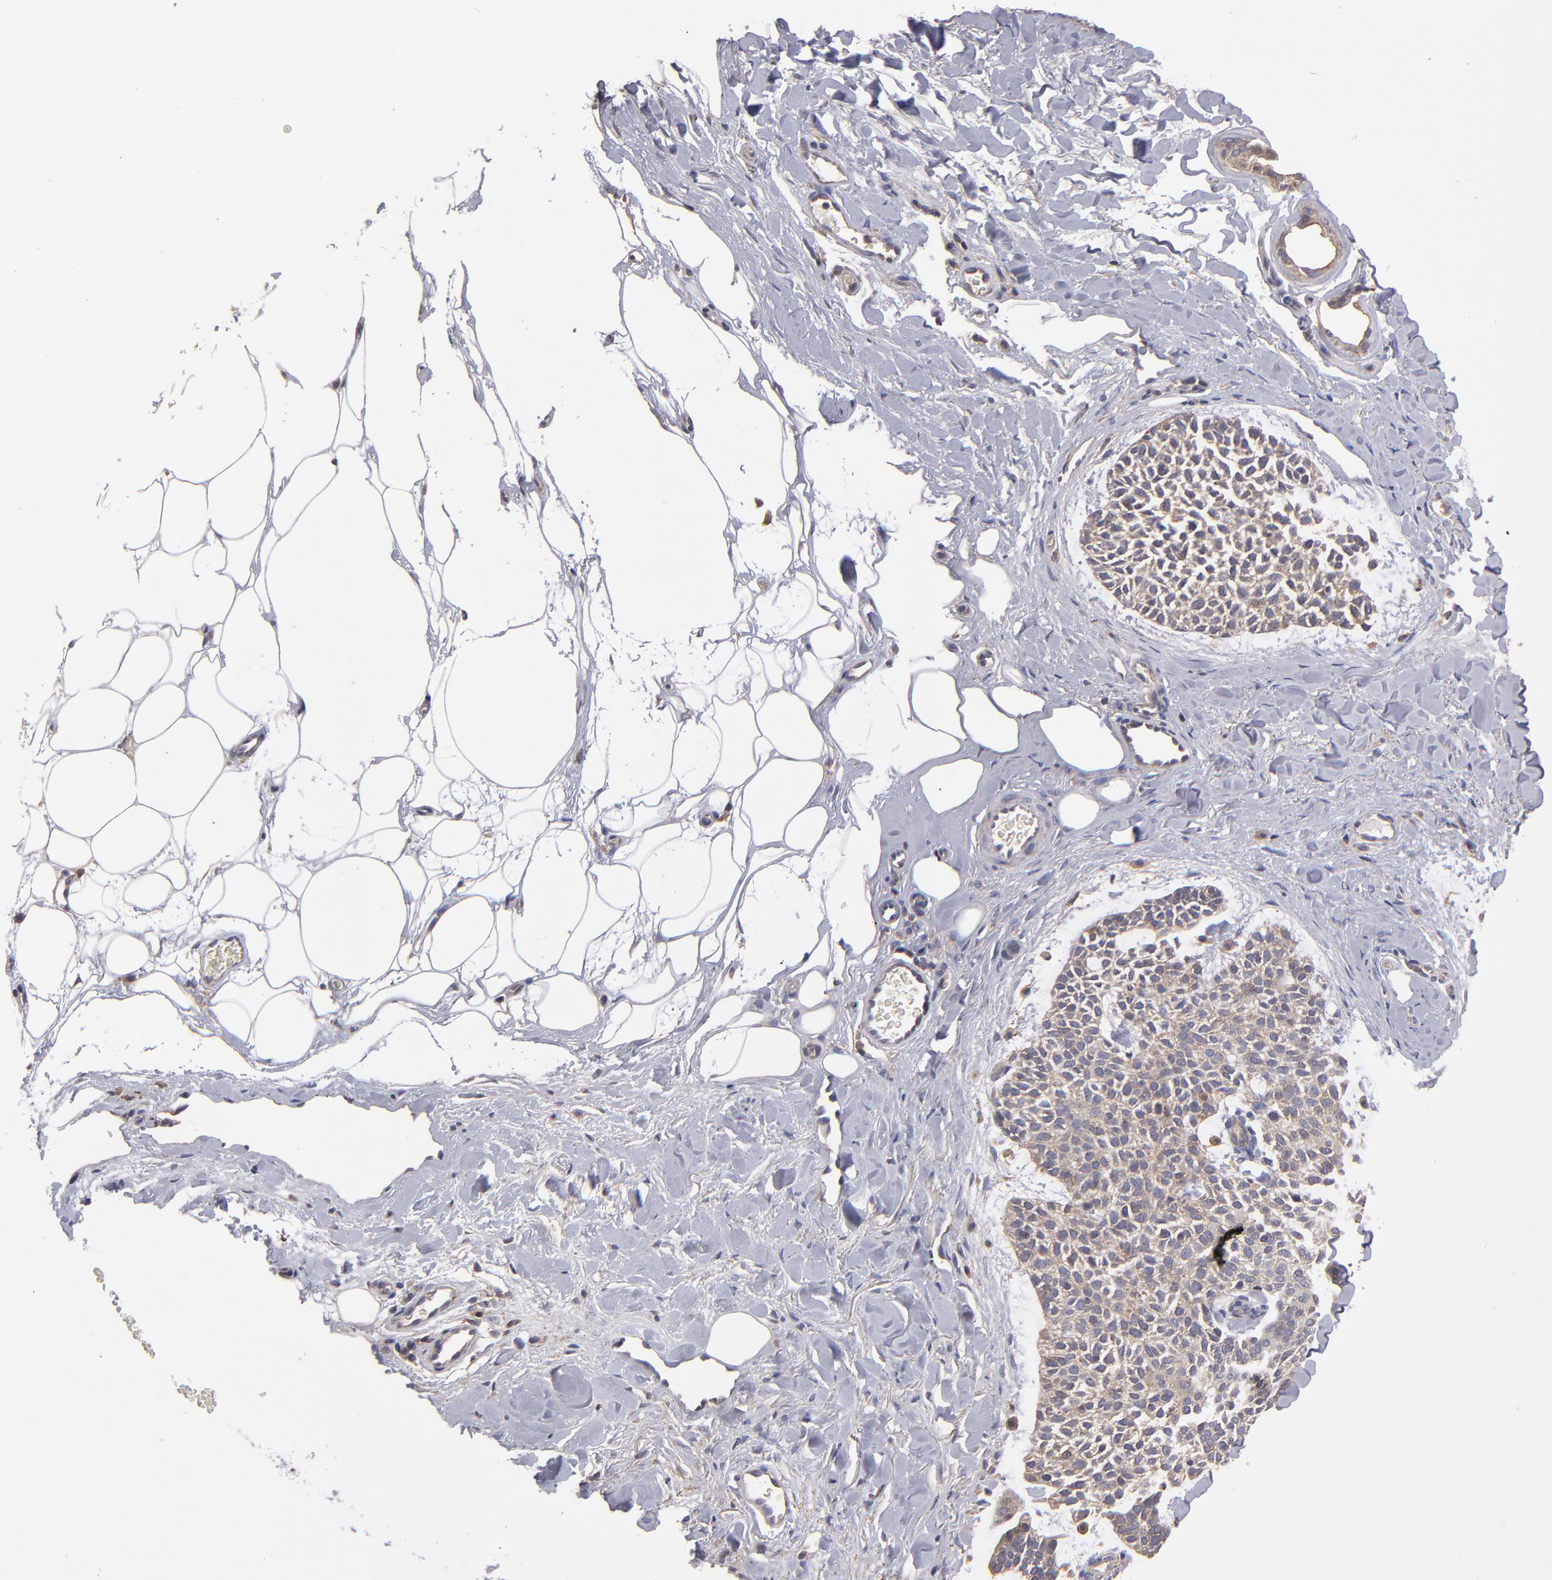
{"staining": {"intensity": "moderate", "quantity": "25%-75%", "location": "cytoplasmic/membranous"}, "tissue": "skin cancer", "cell_type": "Tumor cells", "image_type": "cancer", "snomed": [{"axis": "morphology", "description": "Normal tissue, NOS"}, {"axis": "morphology", "description": "Basal cell carcinoma"}, {"axis": "topography", "description": "Skin"}], "caption": "An immunohistochemistry micrograph of neoplastic tissue is shown. Protein staining in brown shows moderate cytoplasmic/membranous positivity in skin basal cell carcinoma within tumor cells.", "gene": "NF2", "patient": {"sex": "female", "age": 70}}